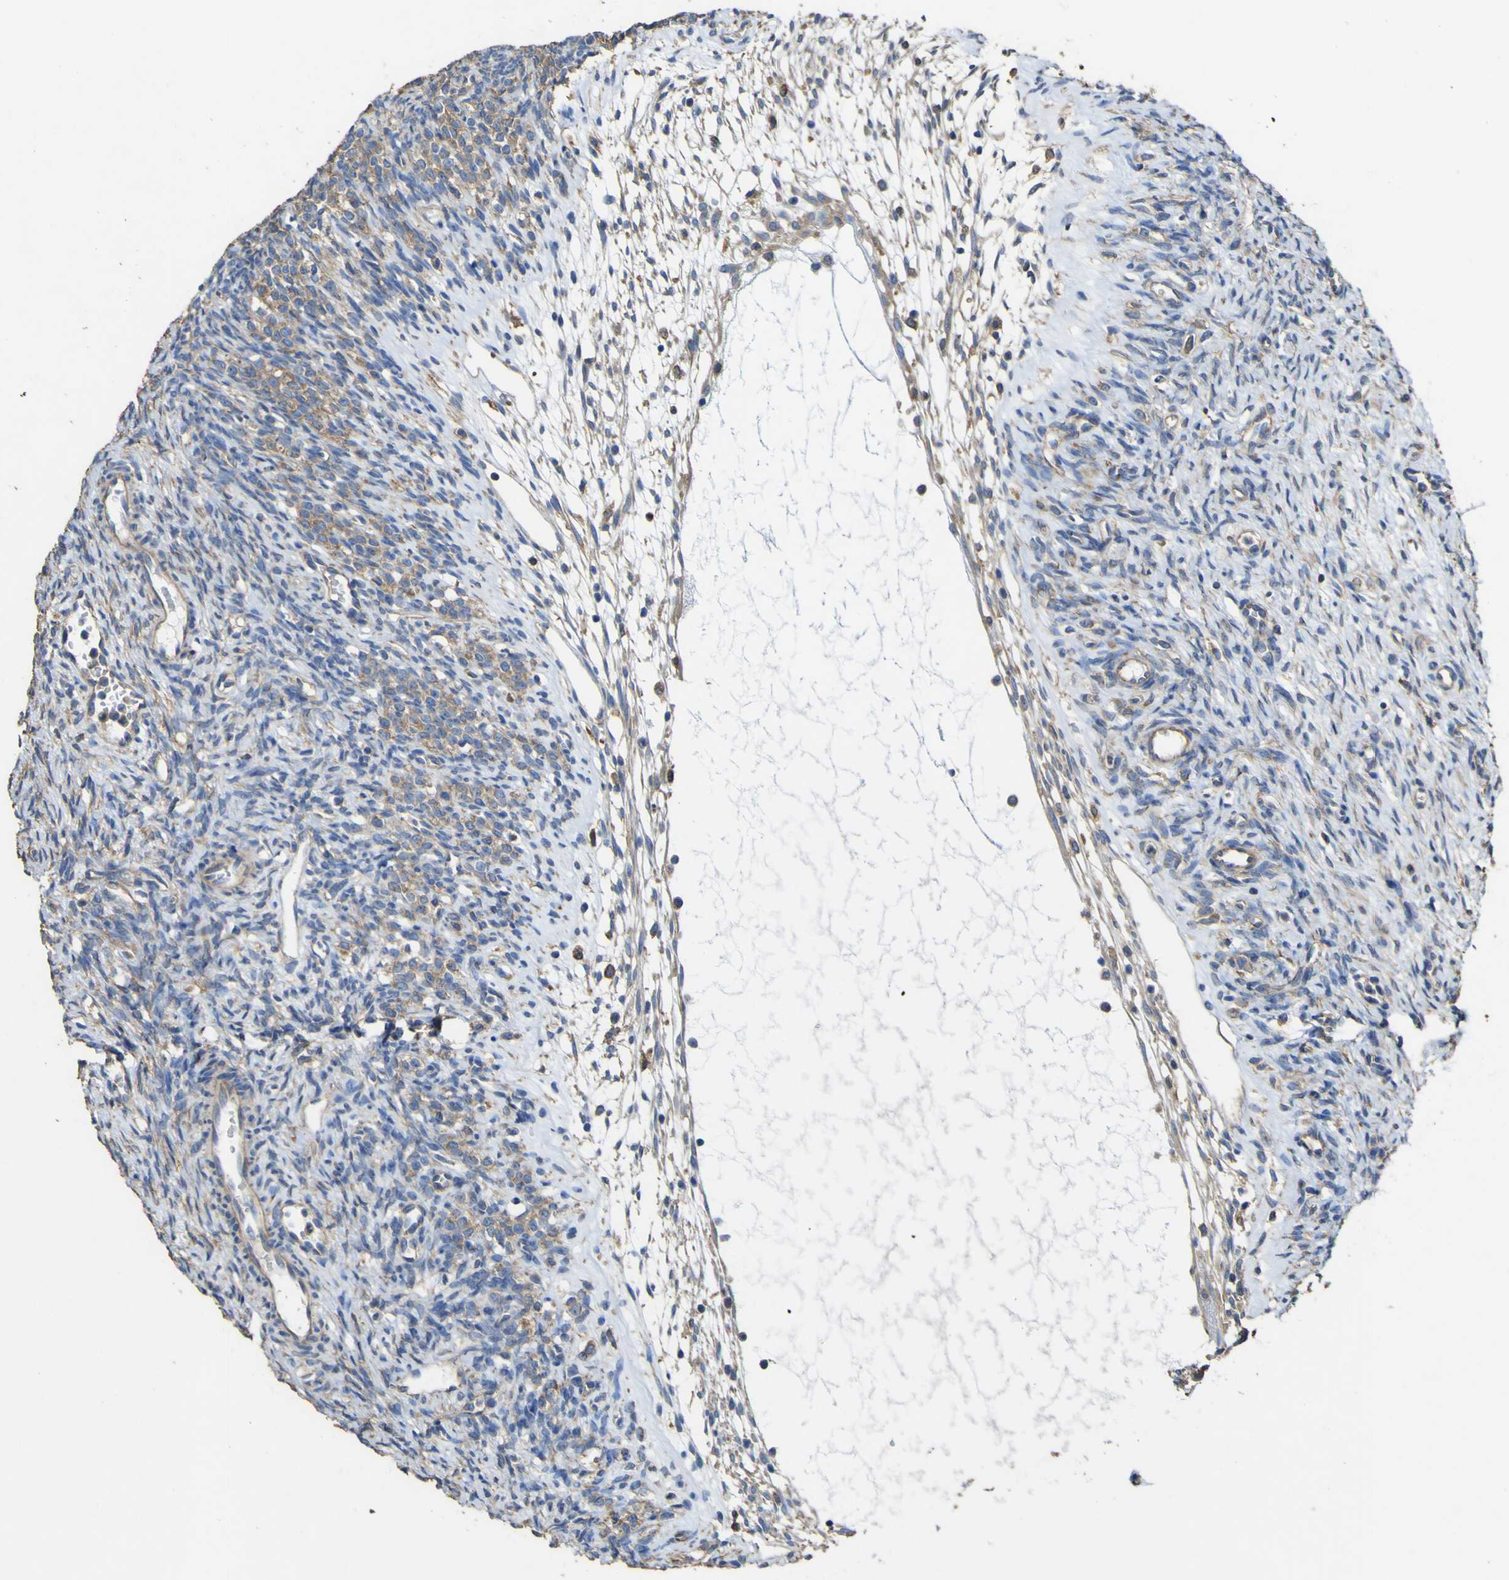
{"staining": {"intensity": "moderate", "quantity": "25%-75%", "location": "cytoplasmic/membranous"}, "tissue": "ovary", "cell_type": "Ovarian stroma cells", "image_type": "normal", "snomed": [{"axis": "morphology", "description": "Normal tissue, NOS"}, {"axis": "topography", "description": "Ovary"}], "caption": "Immunohistochemistry photomicrograph of normal ovary stained for a protein (brown), which shows medium levels of moderate cytoplasmic/membranous staining in about 25%-75% of ovarian stroma cells.", "gene": "TNFSF15", "patient": {"sex": "female", "age": 33}}